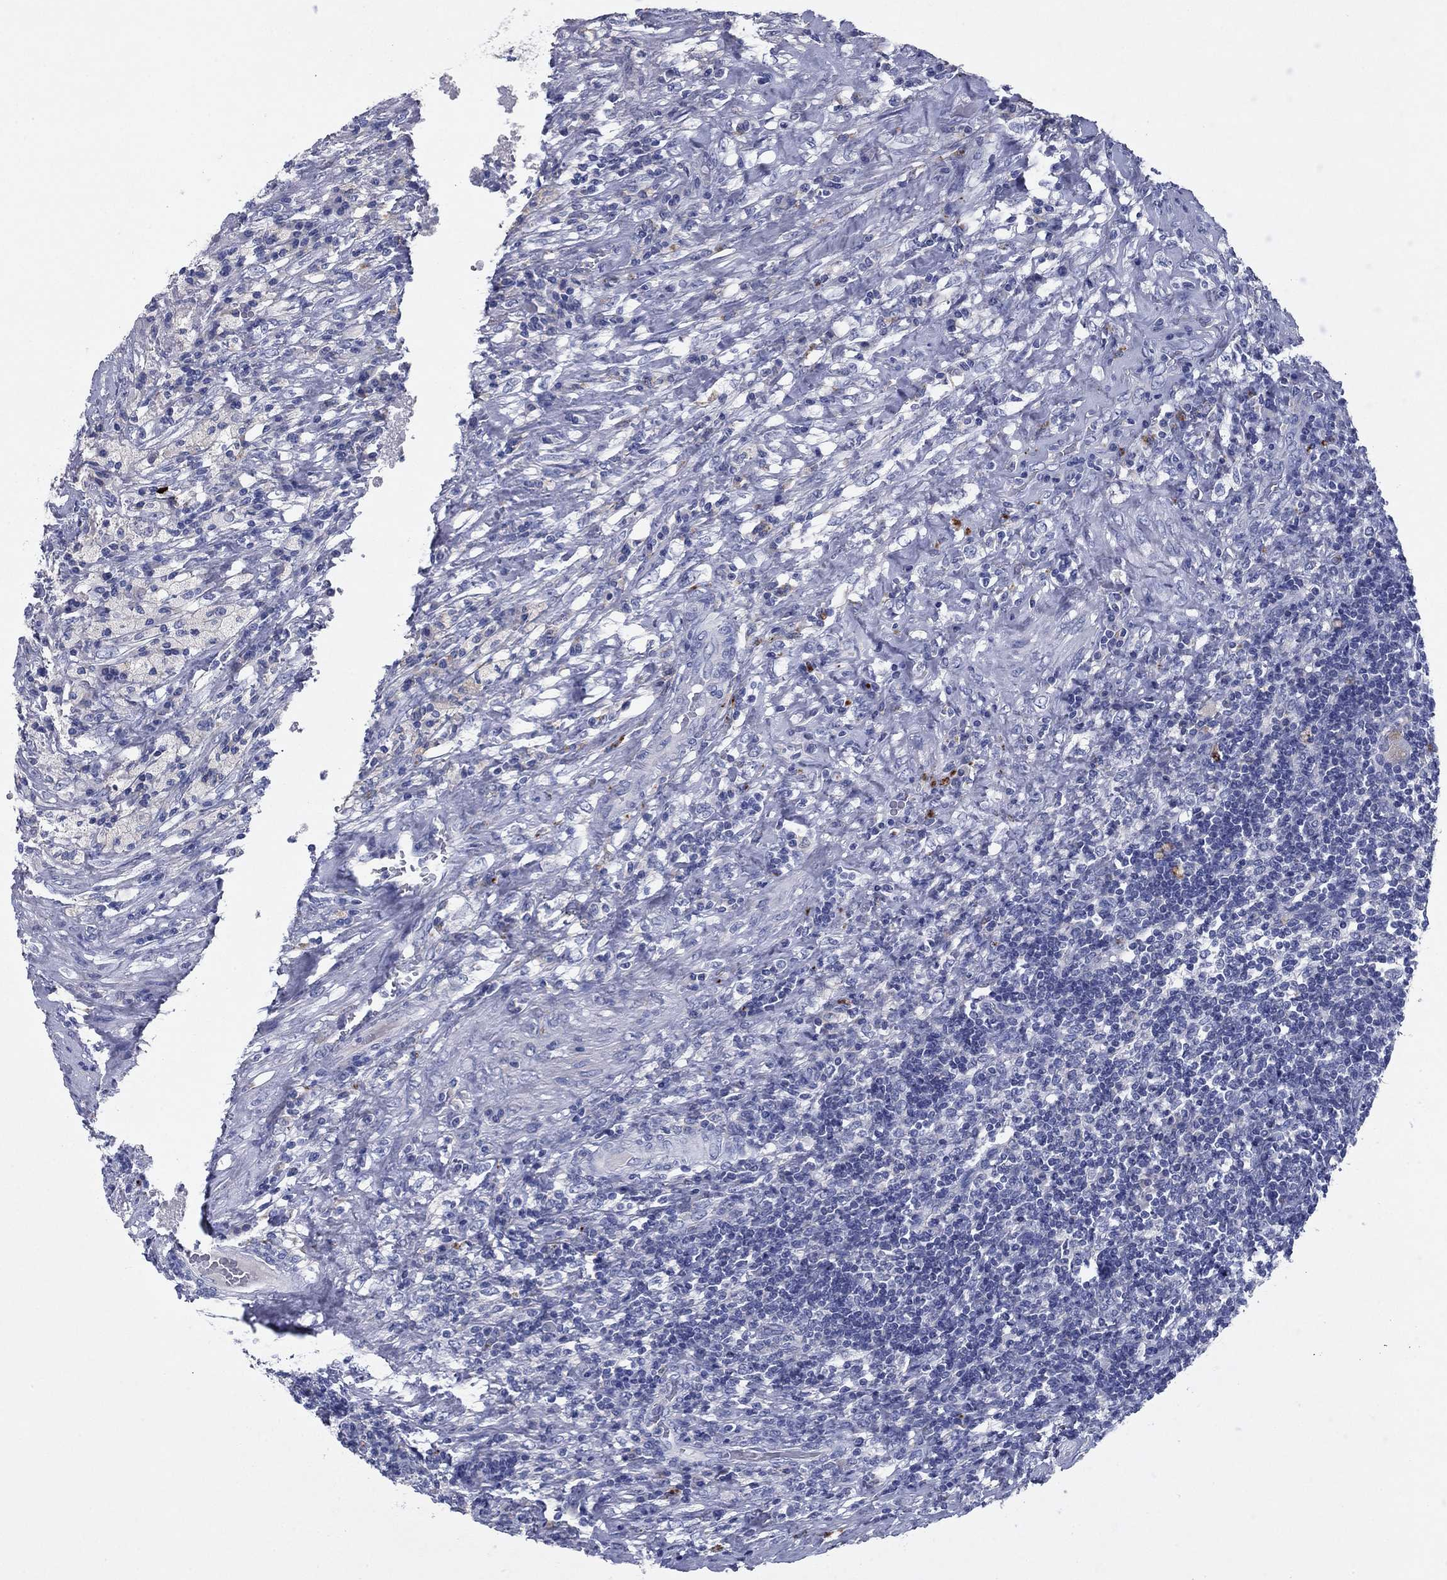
{"staining": {"intensity": "negative", "quantity": "none", "location": "none"}, "tissue": "testis cancer", "cell_type": "Tumor cells", "image_type": "cancer", "snomed": [{"axis": "morphology", "description": "Necrosis, NOS"}, {"axis": "morphology", "description": "Carcinoma, Embryonal, NOS"}, {"axis": "topography", "description": "Testis"}], "caption": "Testis cancer (embryonal carcinoma) was stained to show a protein in brown. There is no significant positivity in tumor cells.", "gene": "CNTNAP4", "patient": {"sex": "male", "age": 19}}